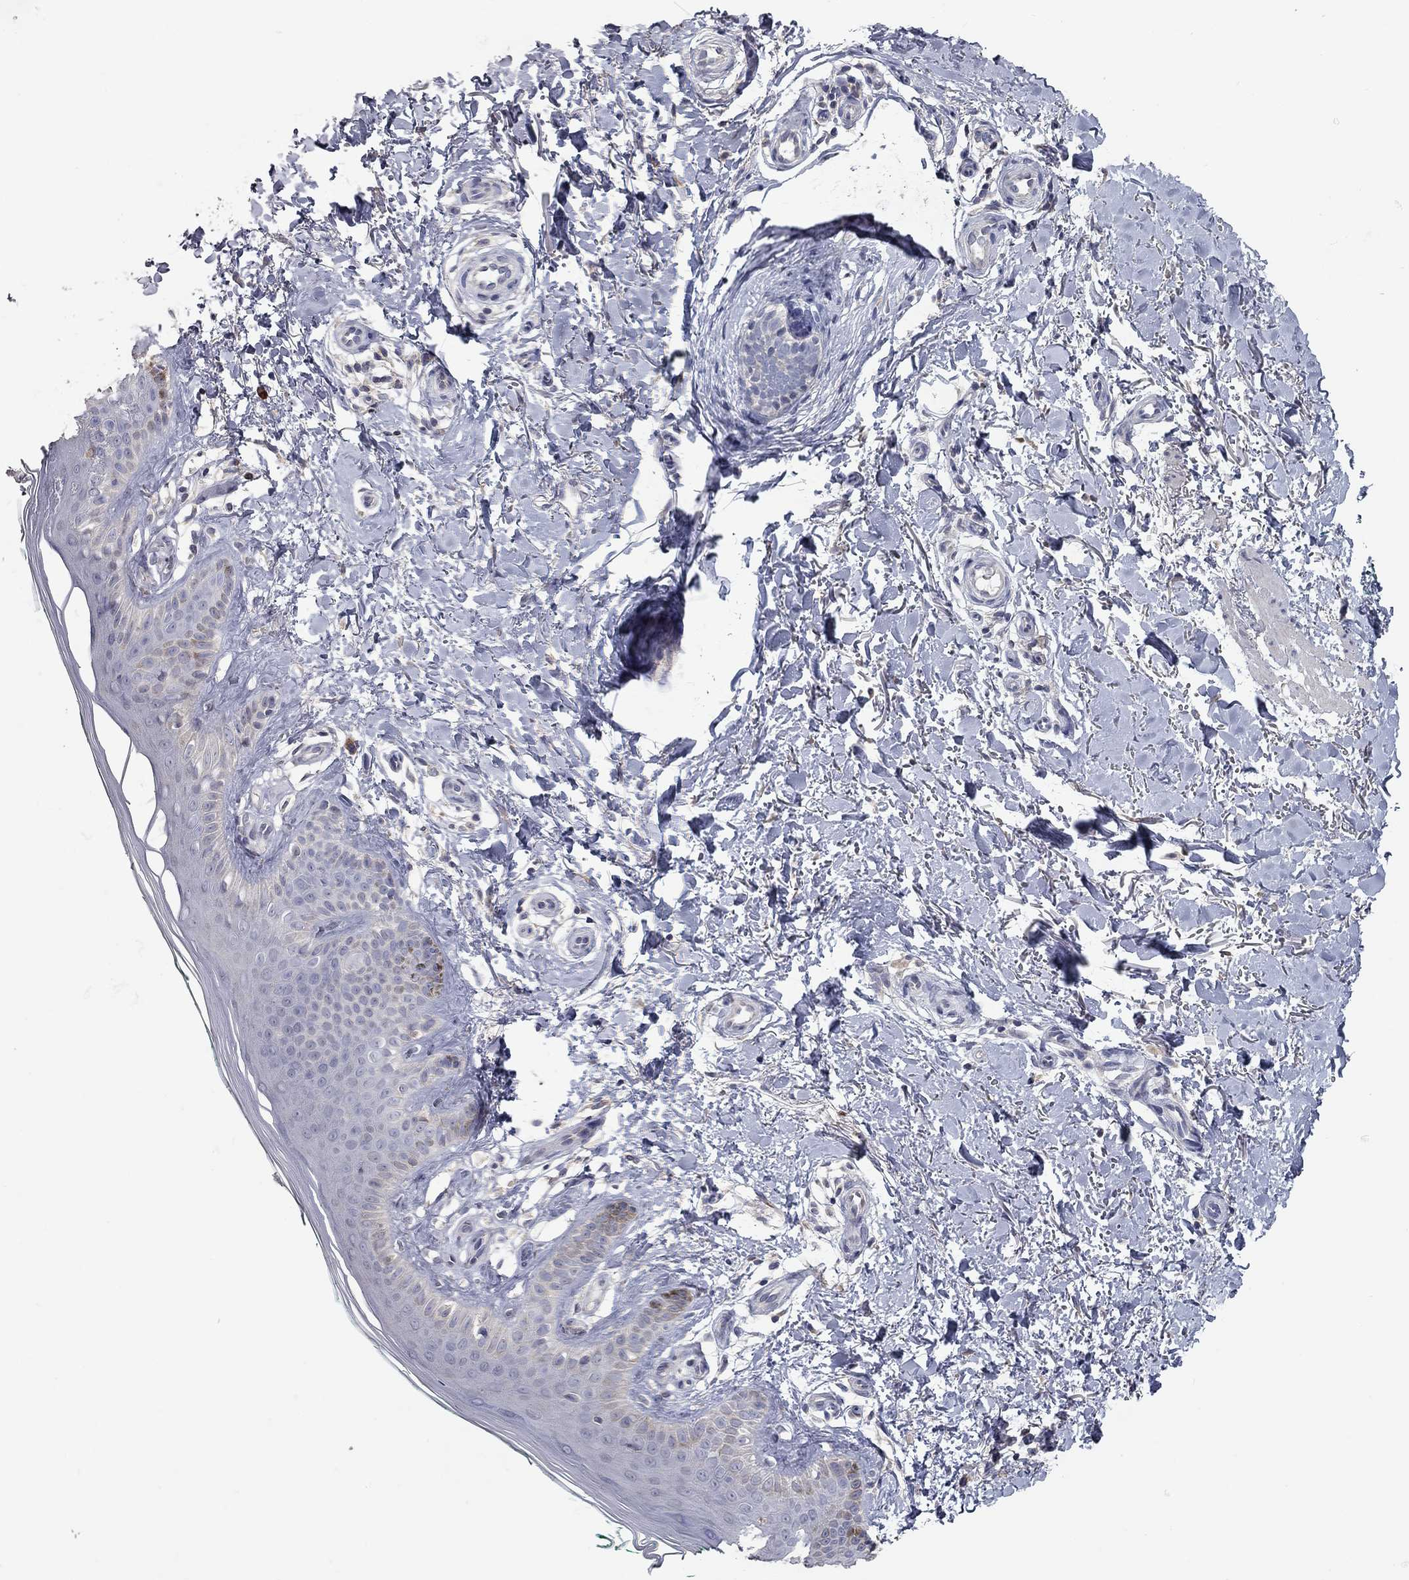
{"staining": {"intensity": "negative", "quantity": "none", "location": "none"}, "tissue": "skin", "cell_type": "Fibroblasts", "image_type": "normal", "snomed": [{"axis": "morphology", "description": "Normal tissue, NOS"}, {"axis": "morphology", "description": "Inflammation, NOS"}, {"axis": "morphology", "description": "Fibrosis, NOS"}, {"axis": "topography", "description": "Skin"}], "caption": "Immunohistochemistry histopathology image of benign skin stained for a protein (brown), which displays no positivity in fibroblasts.", "gene": "XAGE2", "patient": {"sex": "male", "age": 71}}